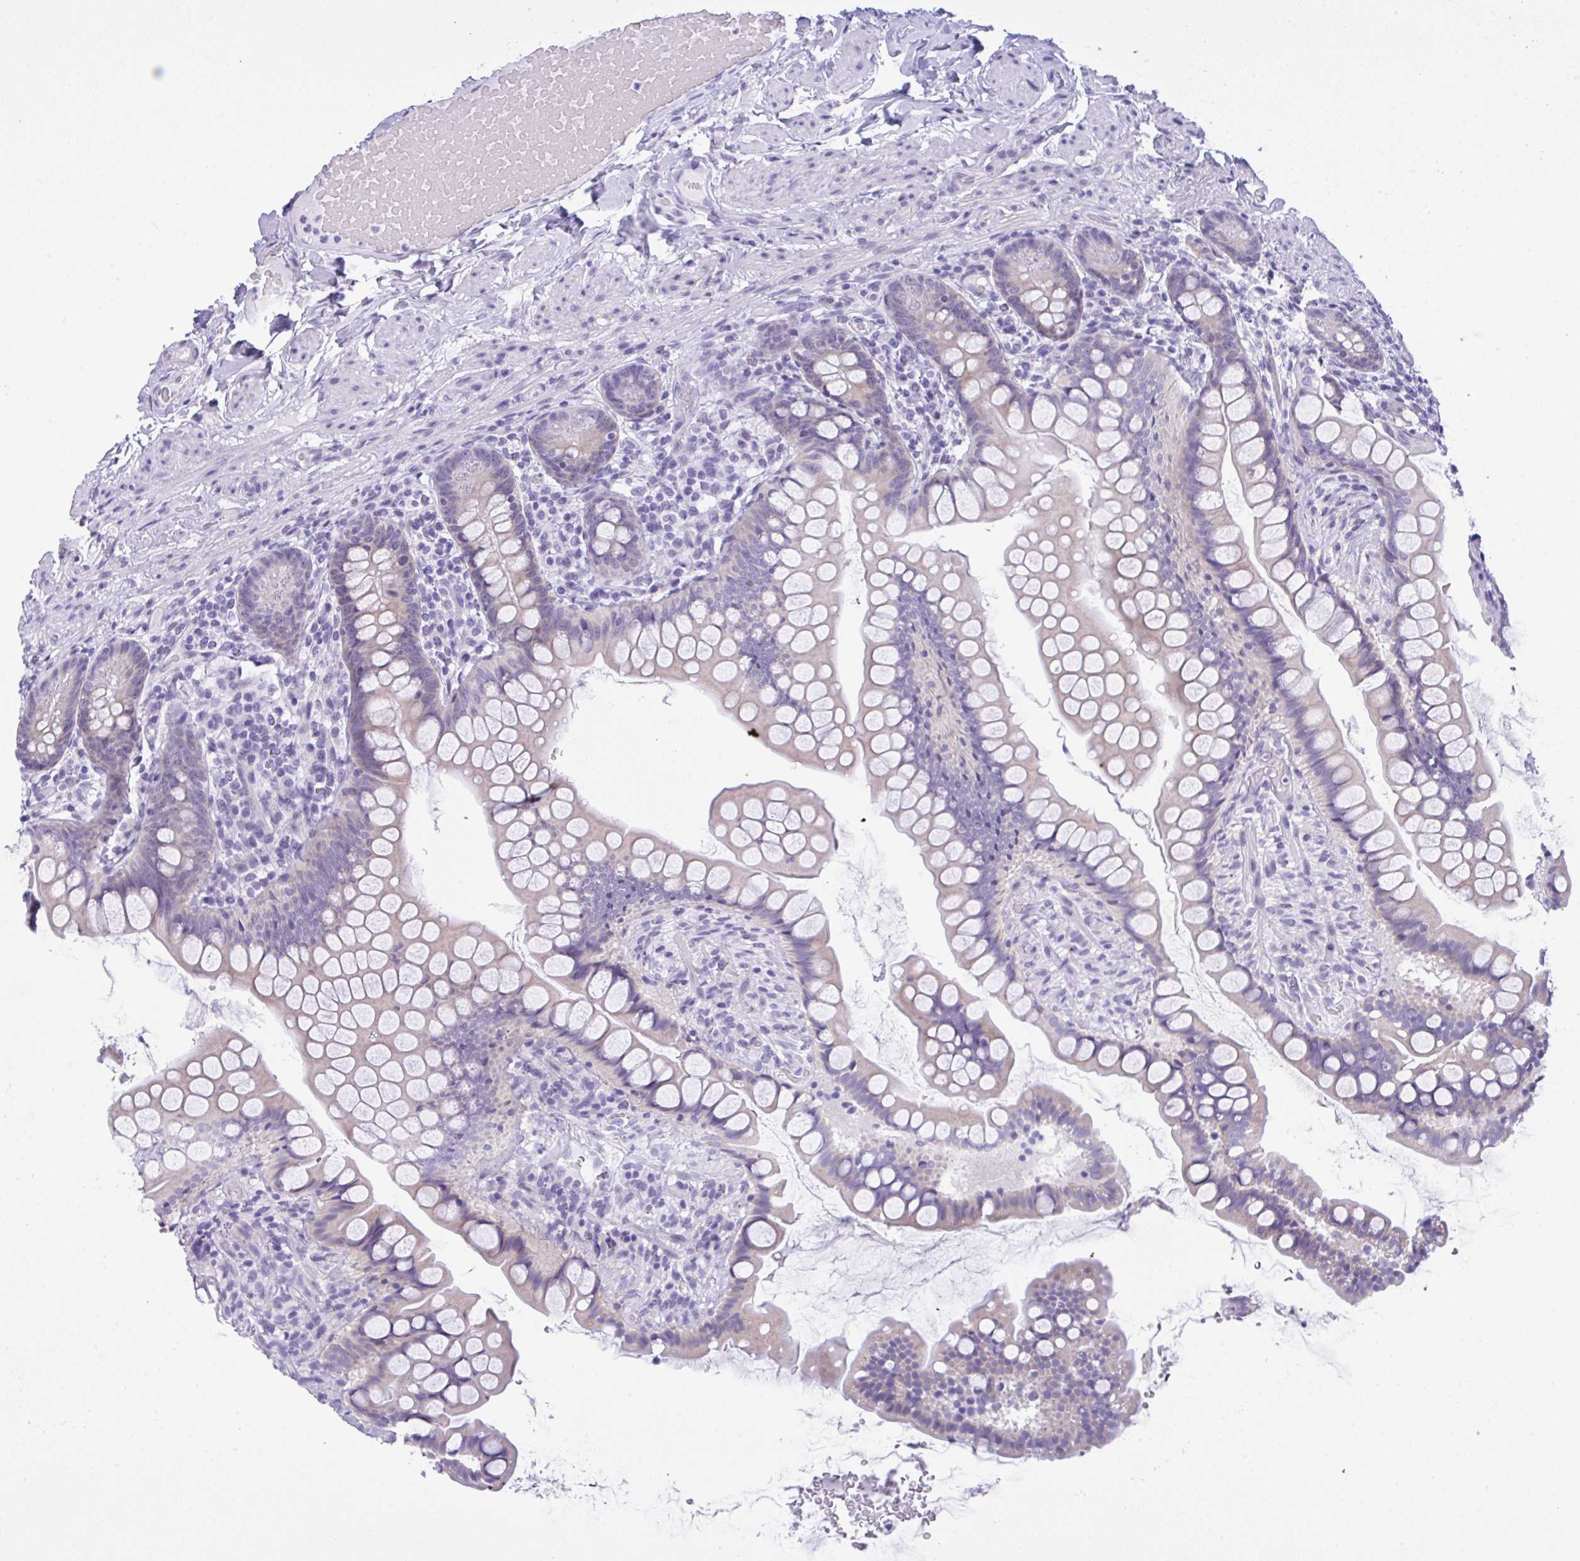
{"staining": {"intensity": "negative", "quantity": "none", "location": "none"}, "tissue": "small intestine", "cell_type": "Glandular cells", "image_type": "normal", "snomed": [{"axis": "morphology", "description": "Normal tissue, NOS"}, {"axis": "topography", "description": "Small intestine"}], "caption": "DAB (3,3'-diaminobenzidine) immunohistochemical staining of benign small intestine displays no significant staining in glandular cells.", "gene": "YBX2", "patient": {"sex": "male", "age": 70}}